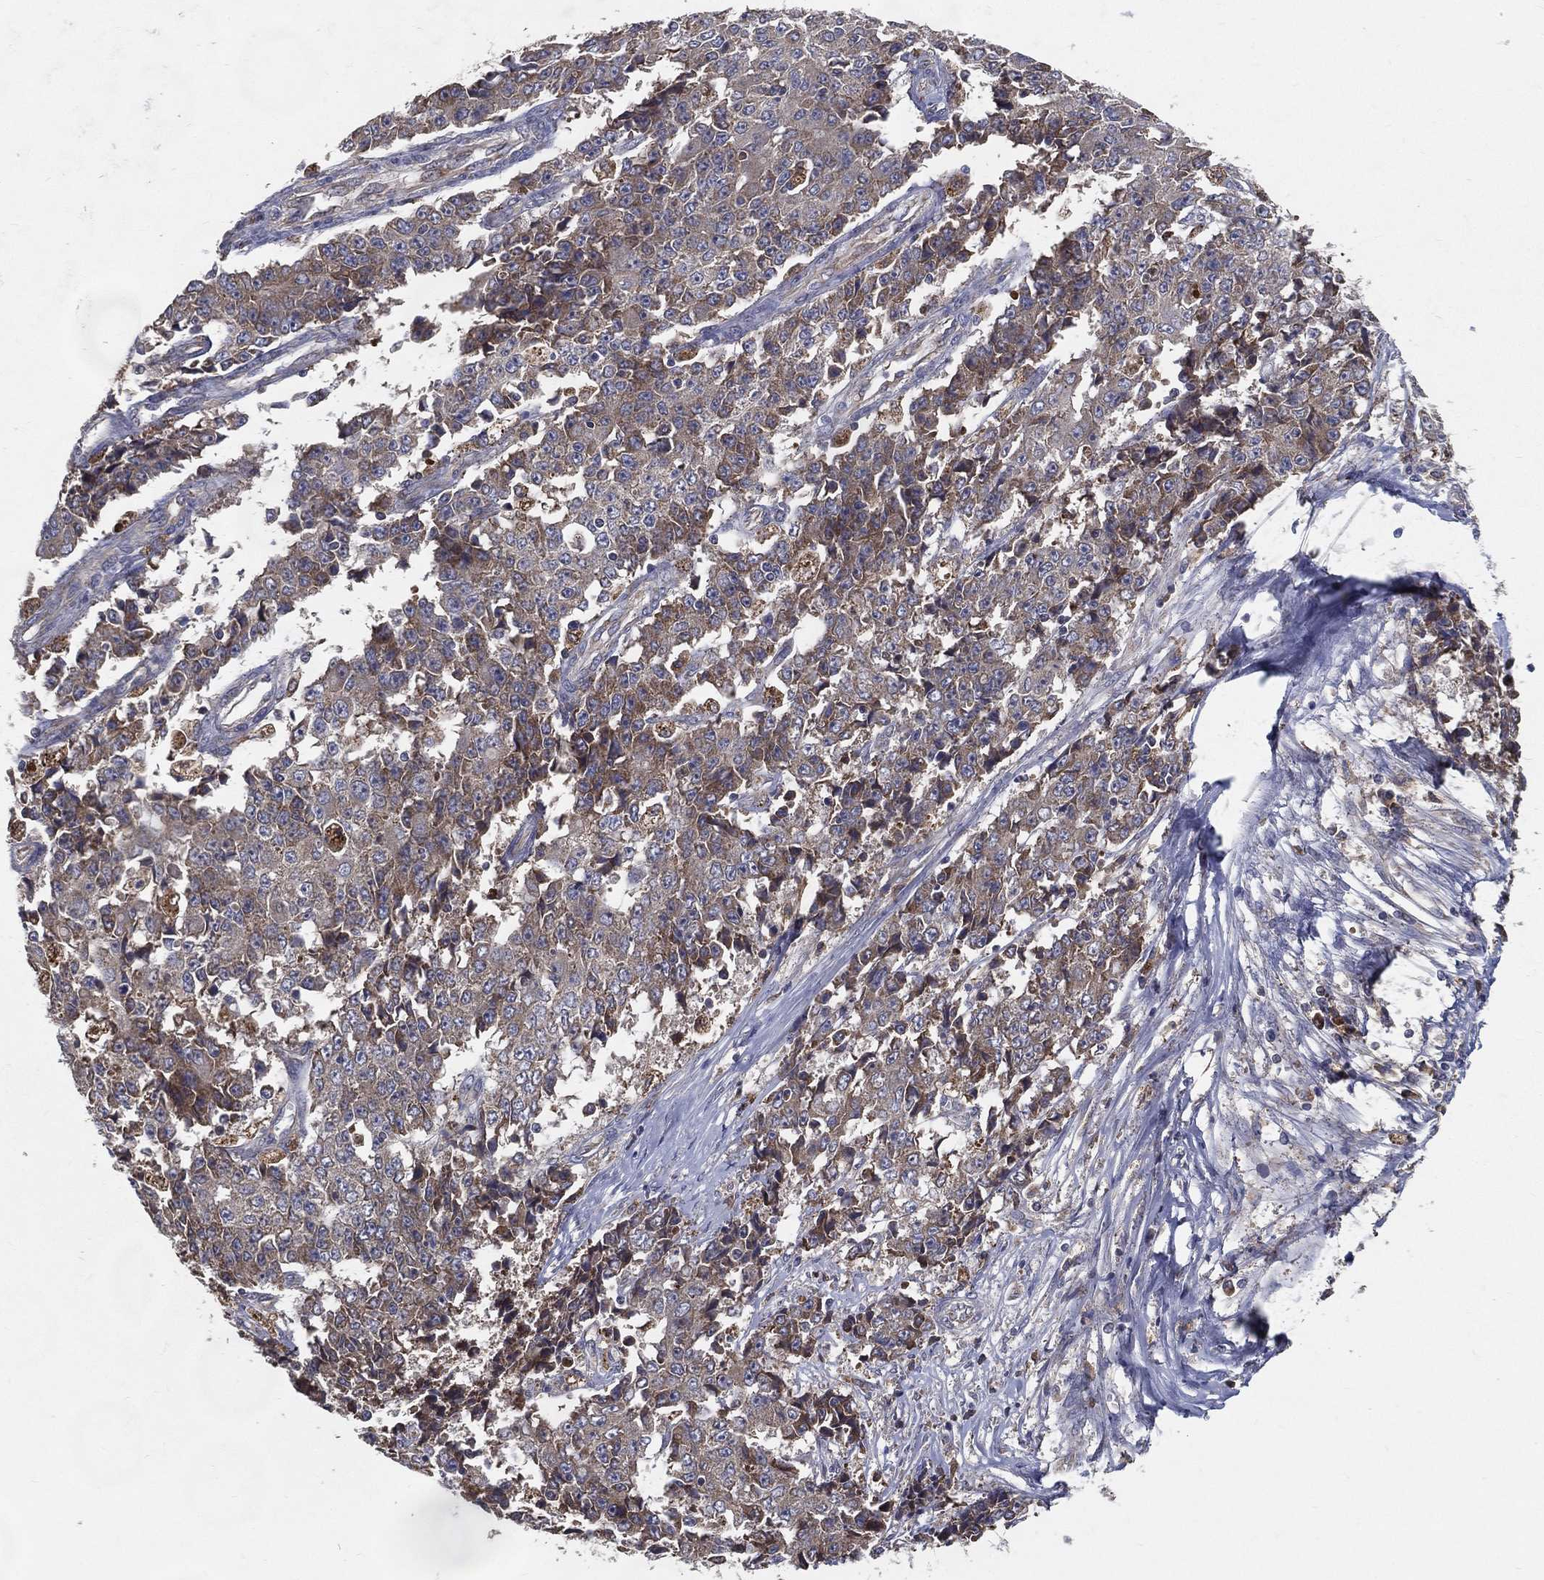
{"staining": {"intensity": "moderate", "quantity": "25%-75%", "location": "cytoplasmic/membranous"}, "tissue": "ovarian cancer", "cell_type": "Tumor cells", "image_type": "cancer", "snomed": [{"axis": "morphology", "description": "Carcinoma, endometroid"}, {"axis": "topography", "description": "Ovary"}], "caption": "An immunohistochemistry (IHC) histopathology image of tumor tissue is shown. Protein staining in brown labels moderate cytoplasmic/membranous positivity in endometroid carcinoma (ovarian) within tumor cells.", "gene": "MT-ND1", "patient": {"sex": "female", "age": 42}}